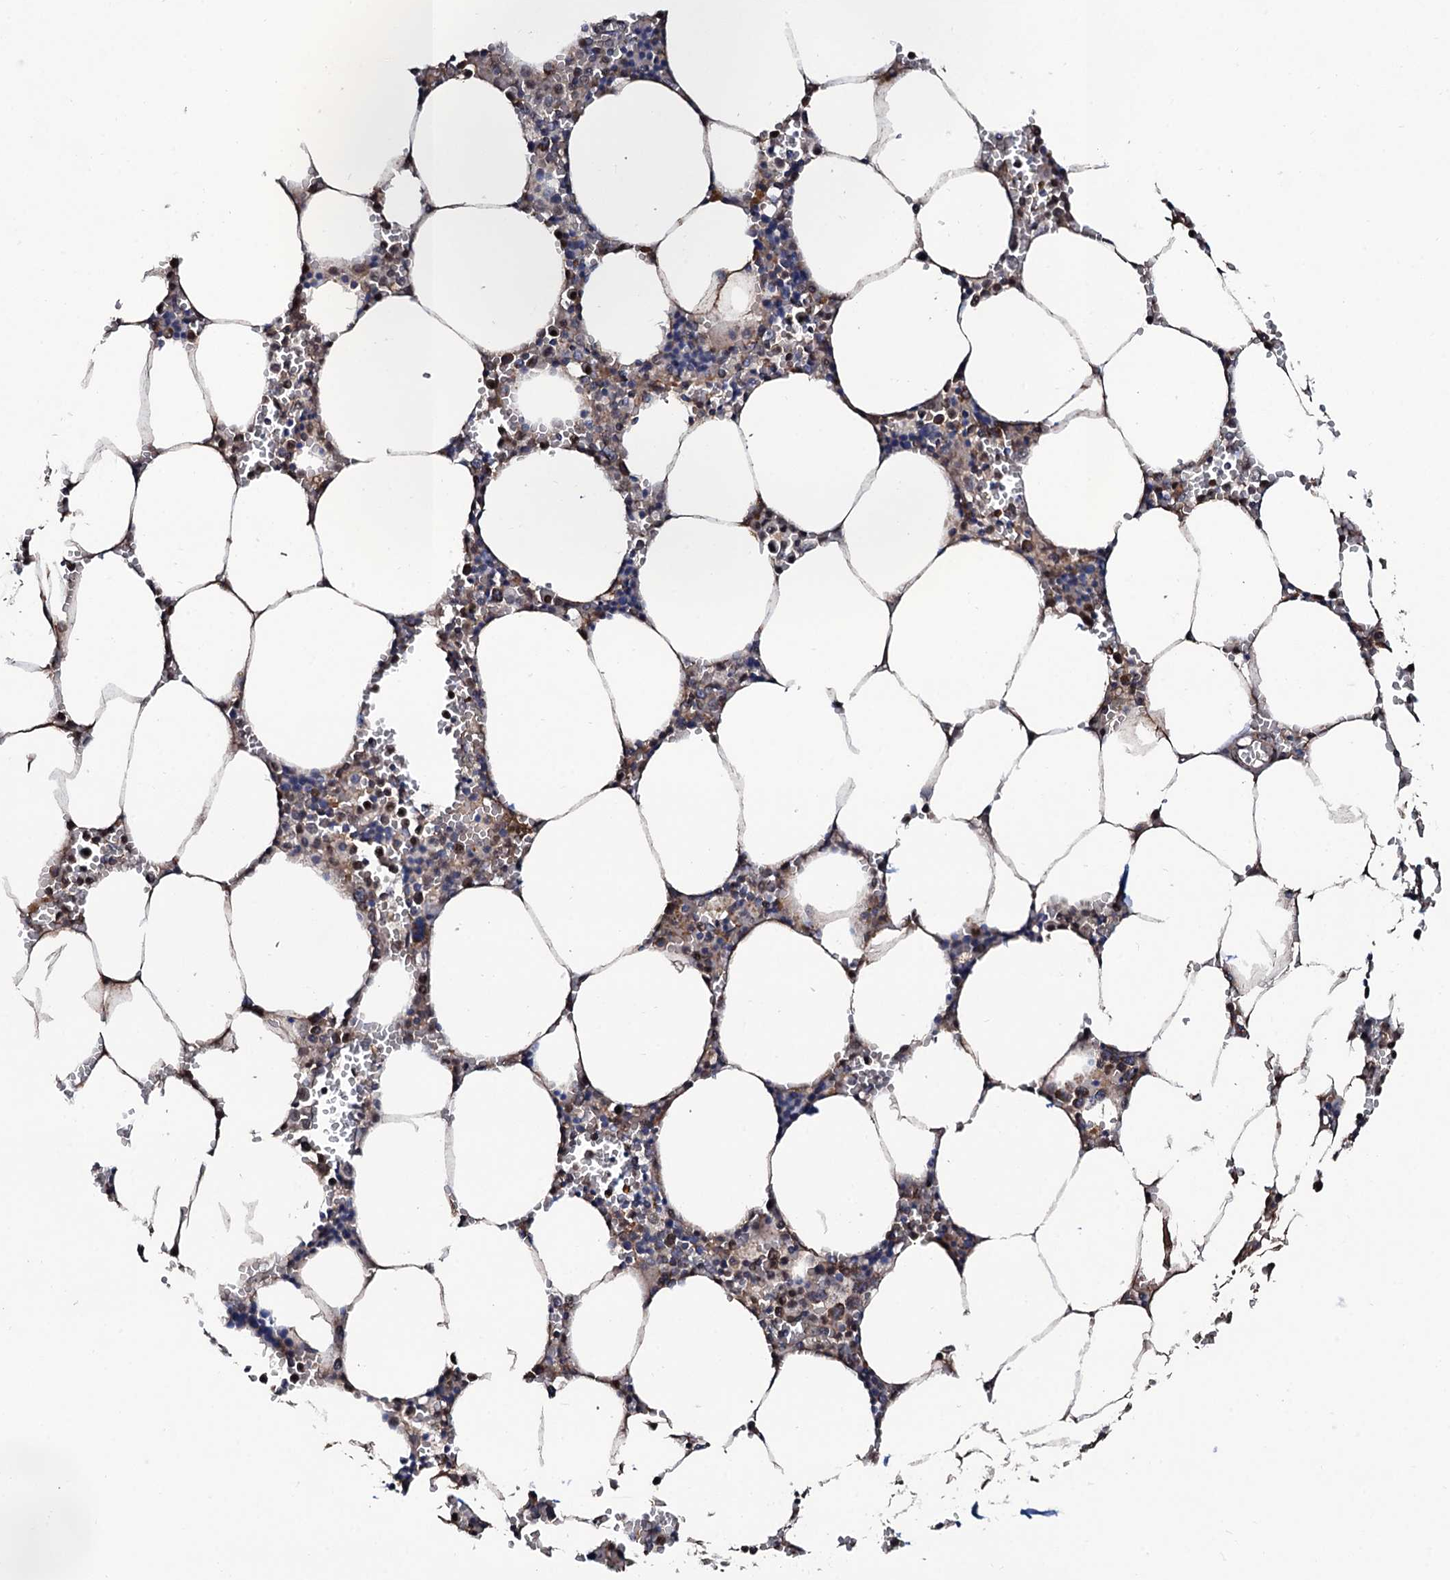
{"staining": {"intensity": "moderate", "quantity": "<25%", "location": "cytoplasmic/membranous"}, "tissue": "bone marrow", "cell_type": "Hematopoietic cells", "image_type": "normal", "snomed": [{"axis": "morphology", "description": "Normal tissue, NOS"}, {"axis": "topography", "description": "Bone marrow"}], "caption": "Approximately <25% of hematopoietic cells in normal bone marrow show moderate cytoplasmic/membranous protein expression as visualized by brown immunohistochemical staining.", "gene": "PPP1R3D", "patient": {"sex": "male", "age": 70}}